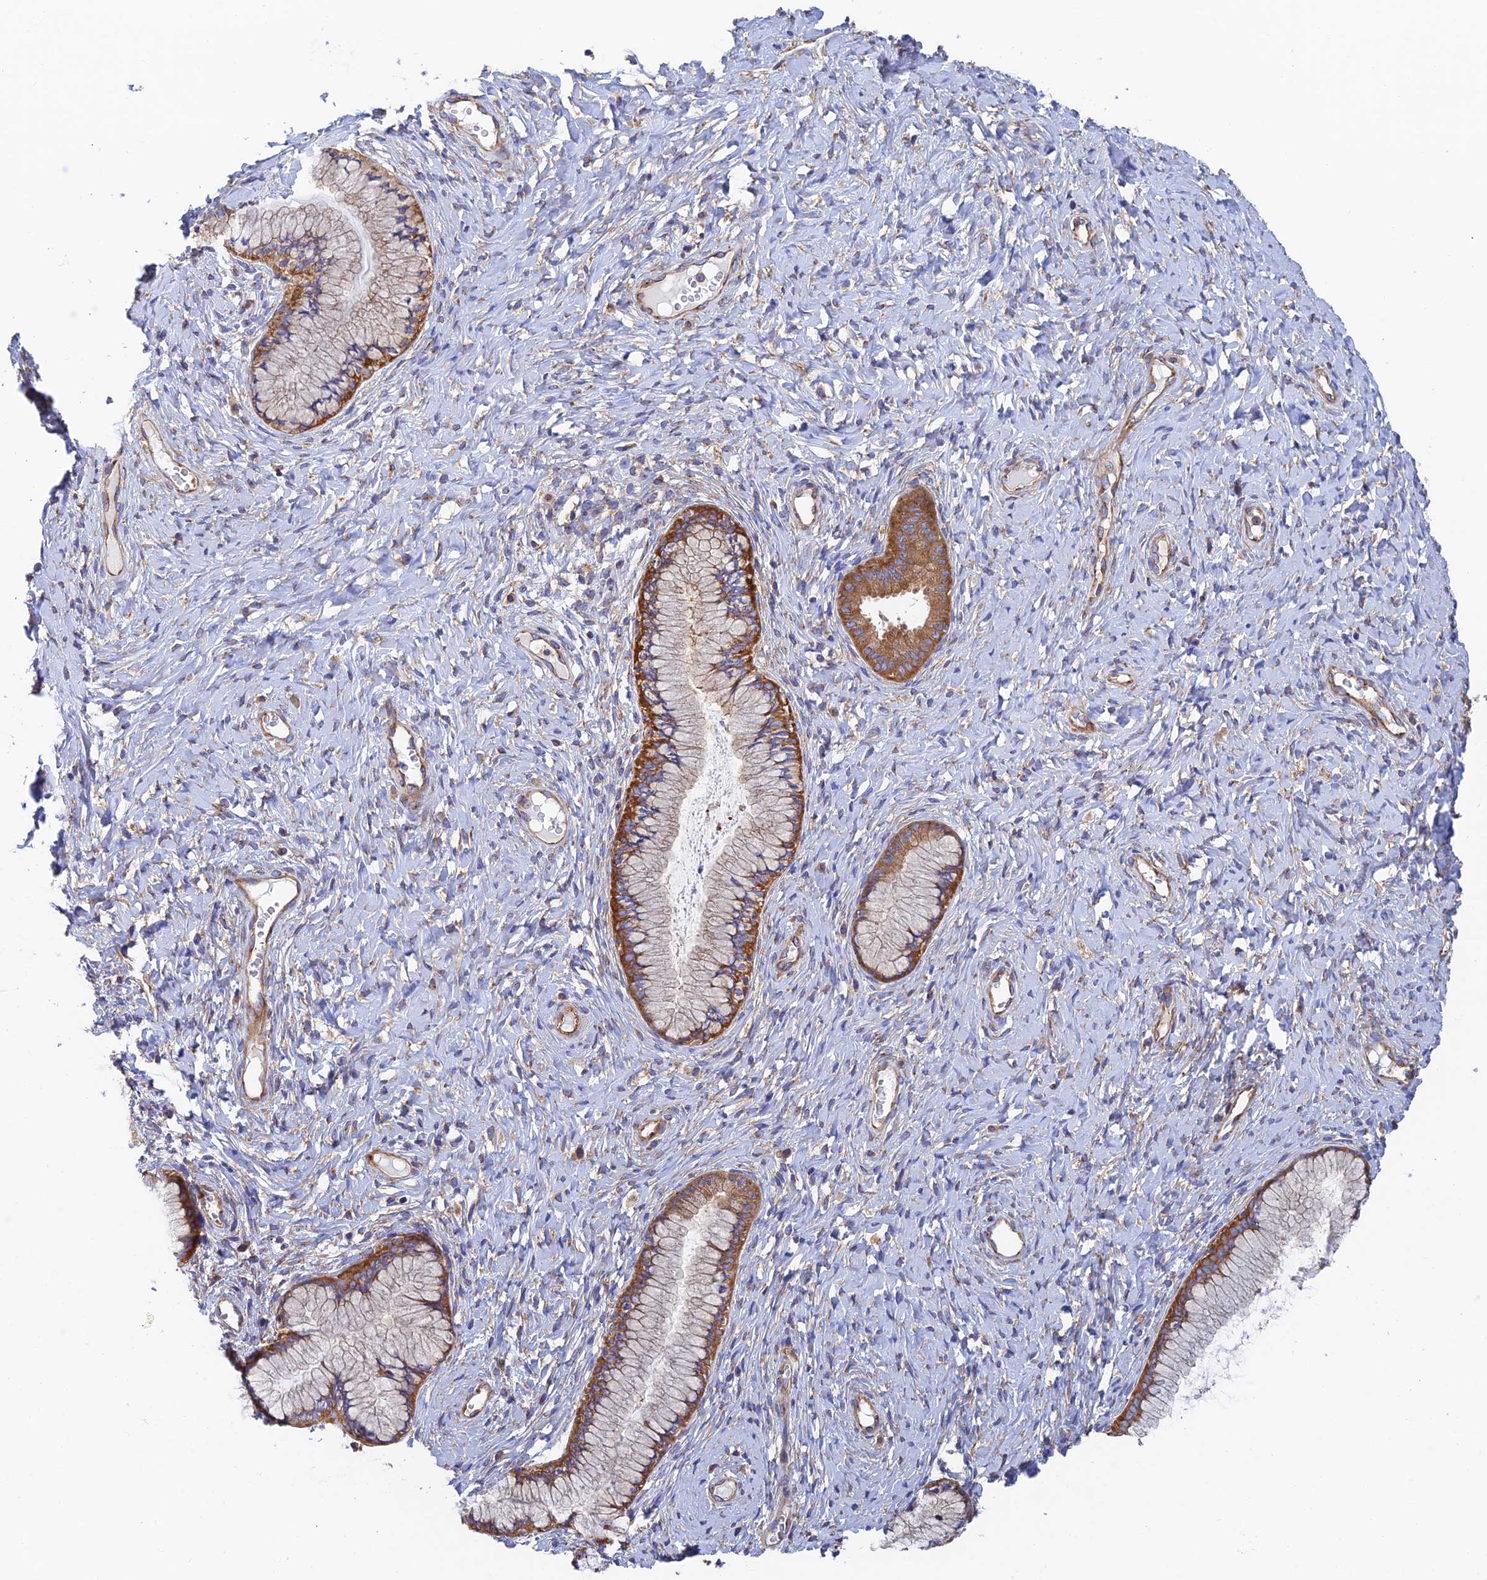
{"staining": {"intensity": "moderate", "quantity": ">75%", "location": "cytoplasmic/membranous"}, "tissue": "cervix", "cell_type": "Glandular cells", "image_type": "normal", "snomed": [{"axis": "morphology", "description": "Normal tissue, NOS"}, {"axis": "topography", "description": "Cervix"}], "caption": "Cervix stained with DAB immunohistochemistry displays medium levels of moderate cytoplasmic/membranous expression in approximately >75% of glandular cells. (Brightfield microscopy of DAB IHC at high magnification).", "gene": "DCTN2", "patient": {"sex": "female", "age": 42}}